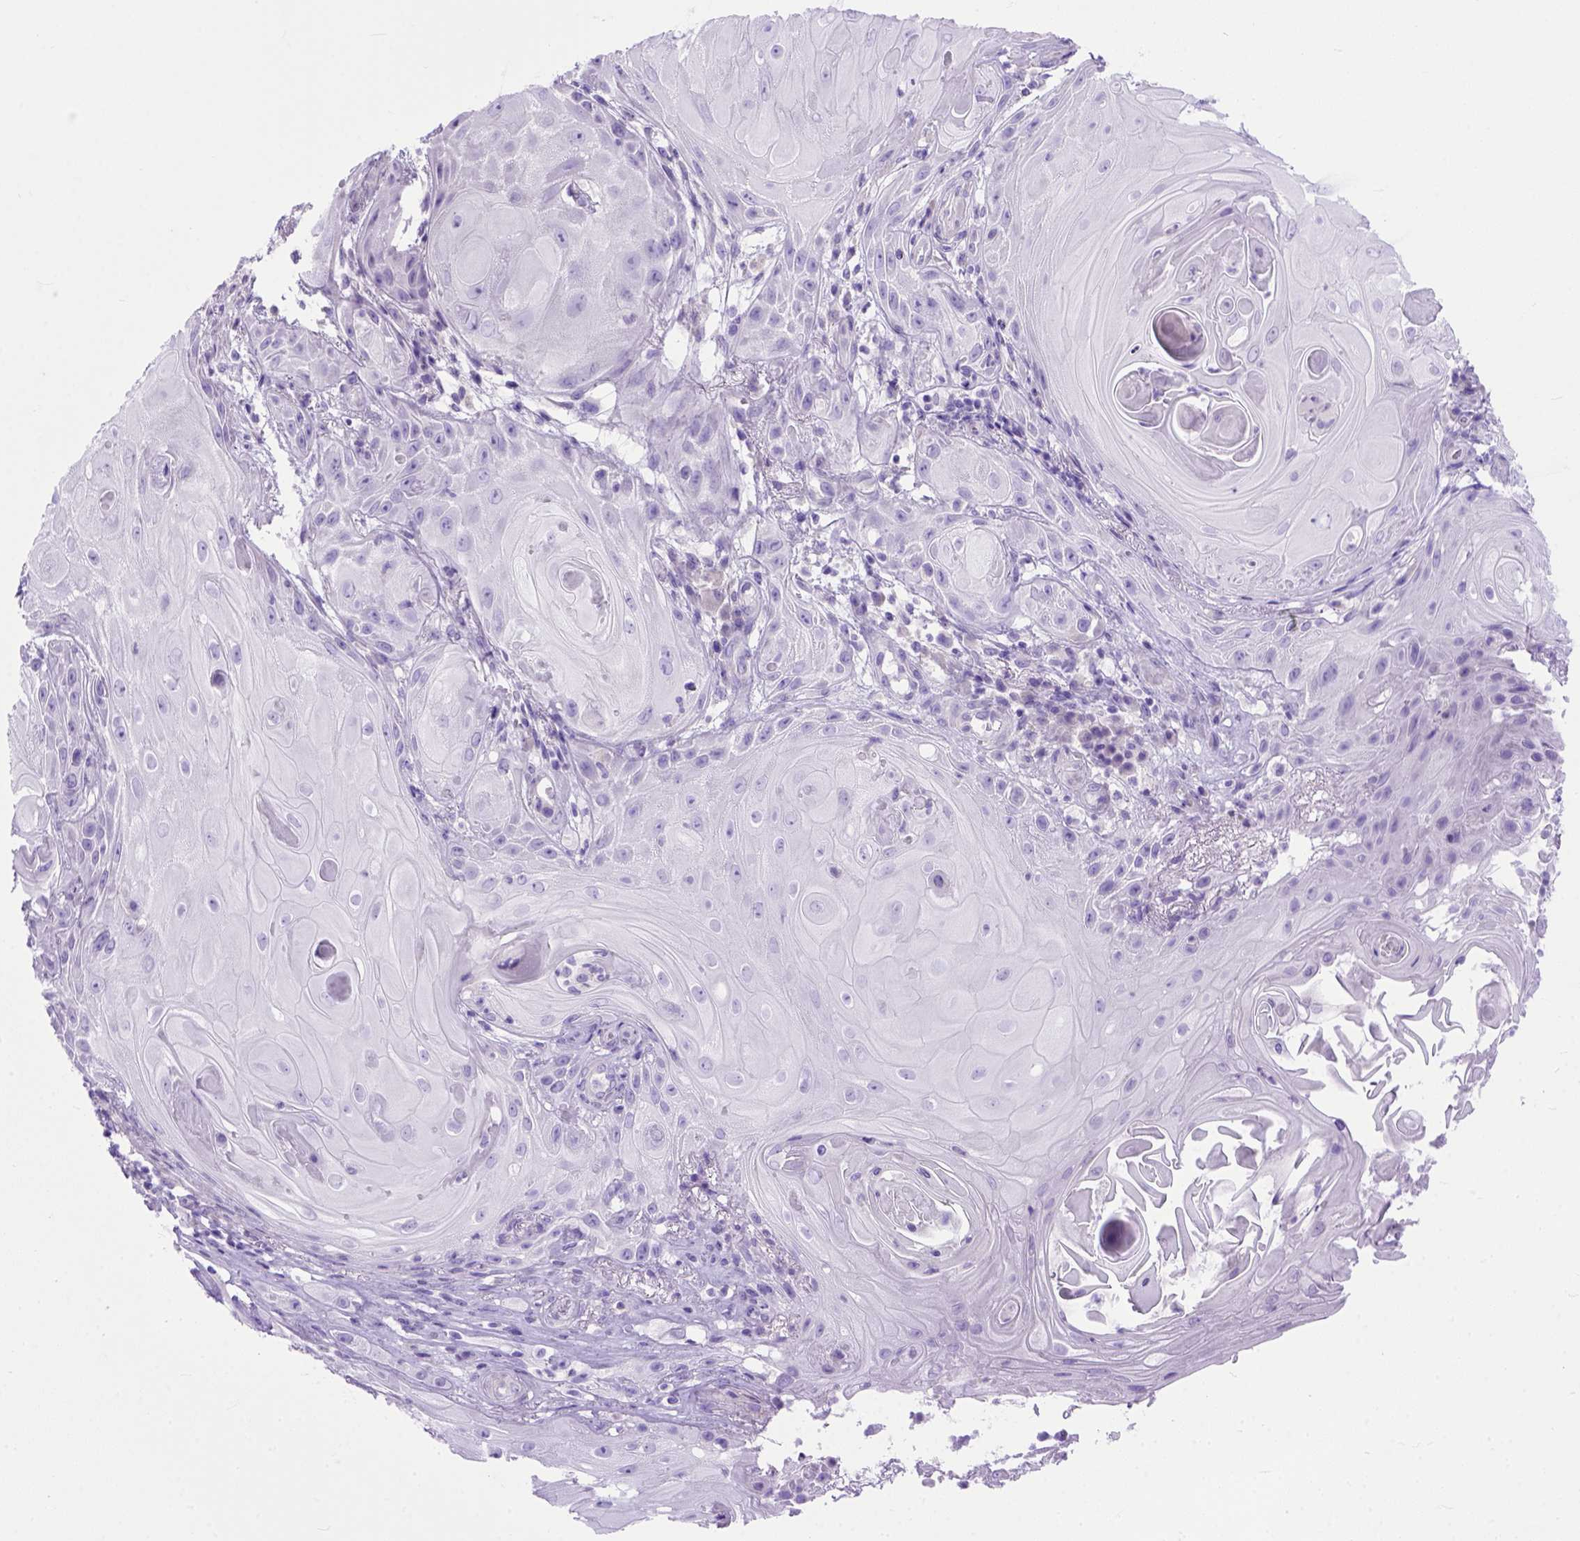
{"staining": {"intensity": "negative", "quantity": "none", "location": "none"}, "tissue": "skin cancer", "cell_type": "Tumor cells", "image_type": "cancer", "snomed": [{"axis": "morphology", "description": "Squamous cell carcinoma, NOS"}, {"axis": "topography", "description": "Skin"}], "caption": "Skin cancer was stained to show a protein in brown. There is no significant staining in tumor cells.", "gene": "ODAD3", "patient": {"sex": "male", "age": 62}}